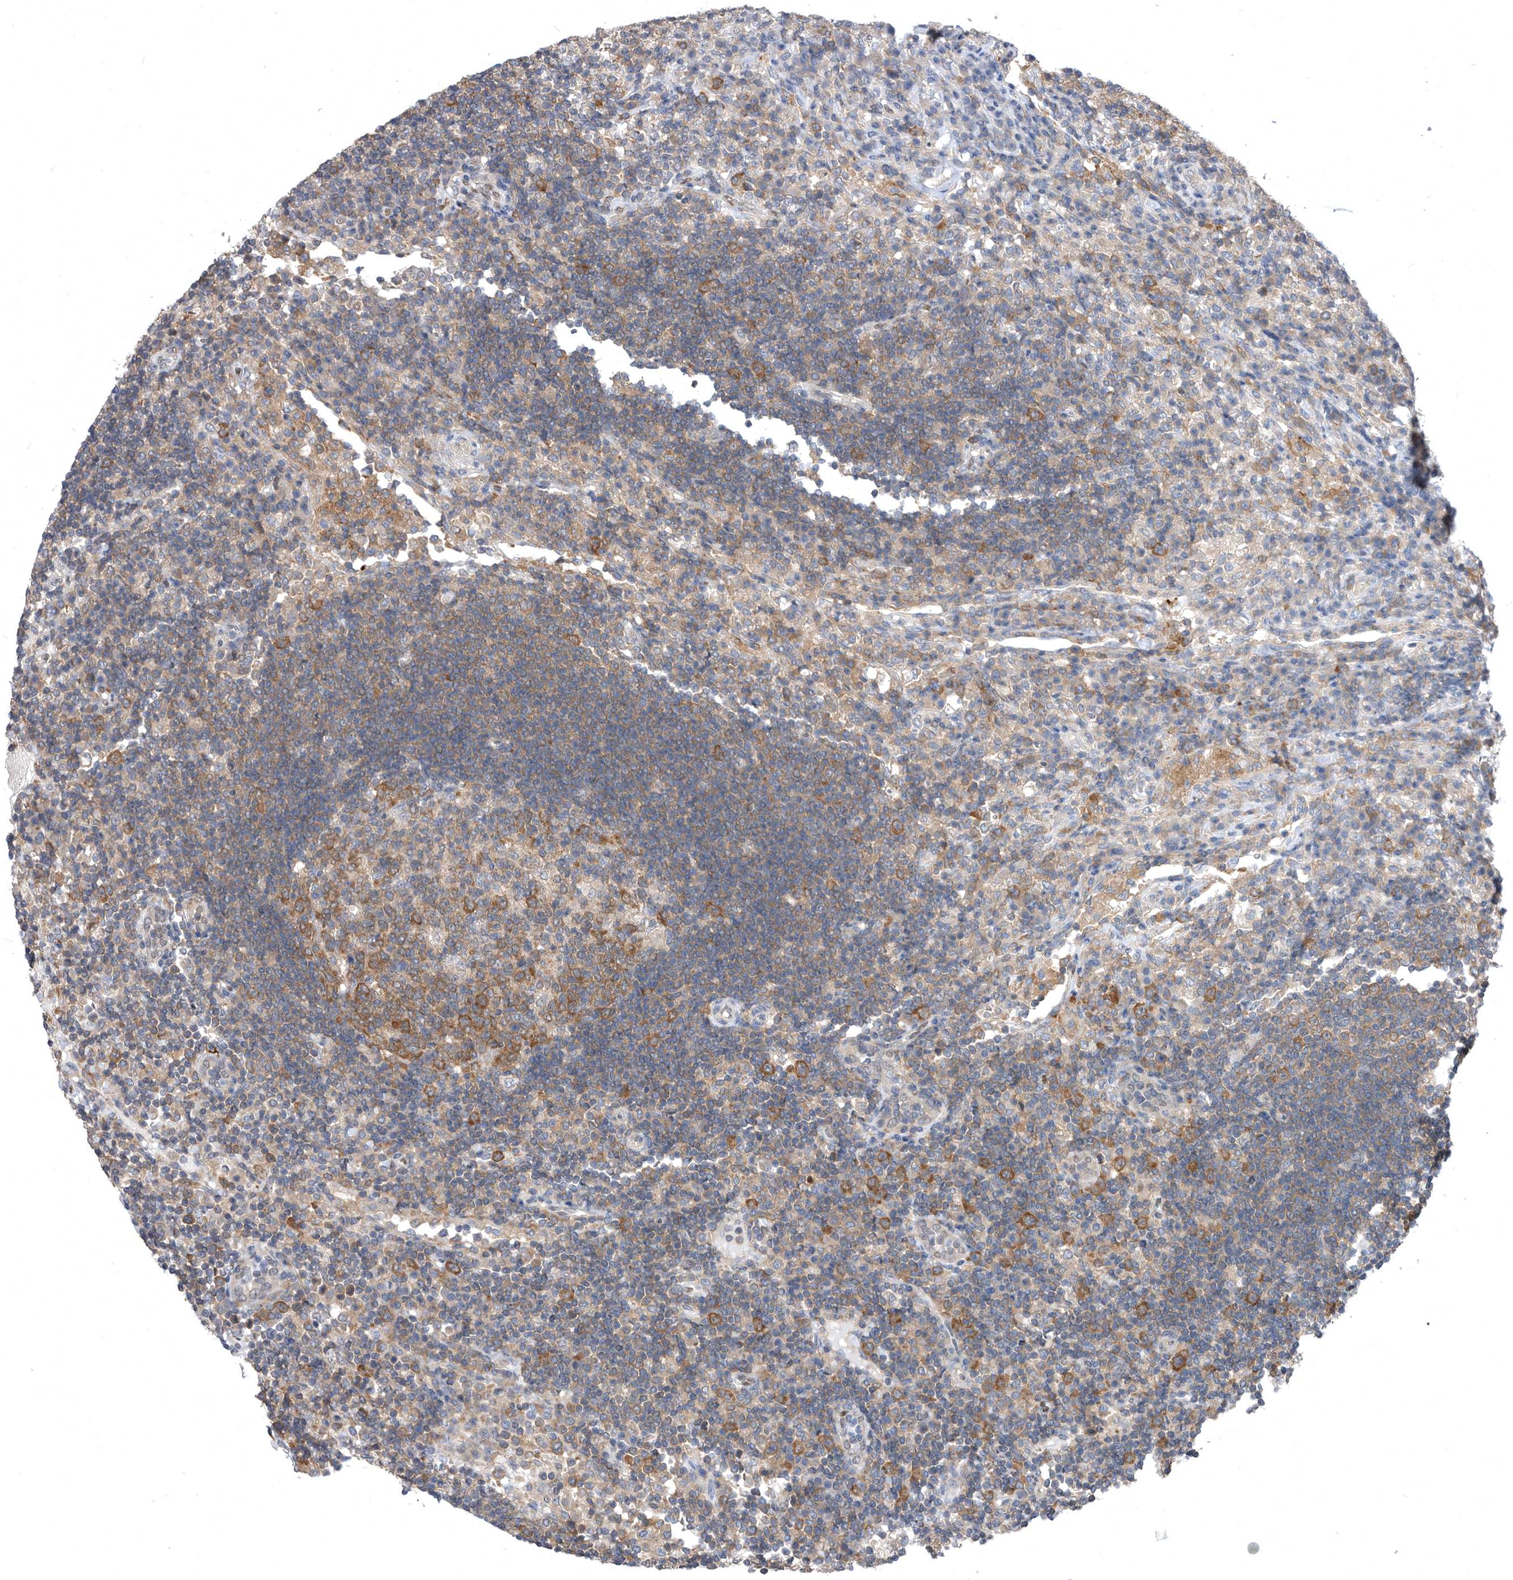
{"staining": {"intensity": "moderate", "quantity": "25%-75%", "location": "cytoplasmic/membranous"}, "tissue": "lymph node", "cell_type": "Germinal center cells", "image_type": "normal", "snomed": [{"axis": "morphology", "description": "Normal tissue, NOS"}, {"axis": "topography", "description": "Lymph node"}], "caption": "Protein staining shows moderate cytoplasmic/membranous expression in about 25%-75% of germinal center cells in benign lymph node.", "gene": "CCT4", "patient": {"sex": "female", "age": 53}}